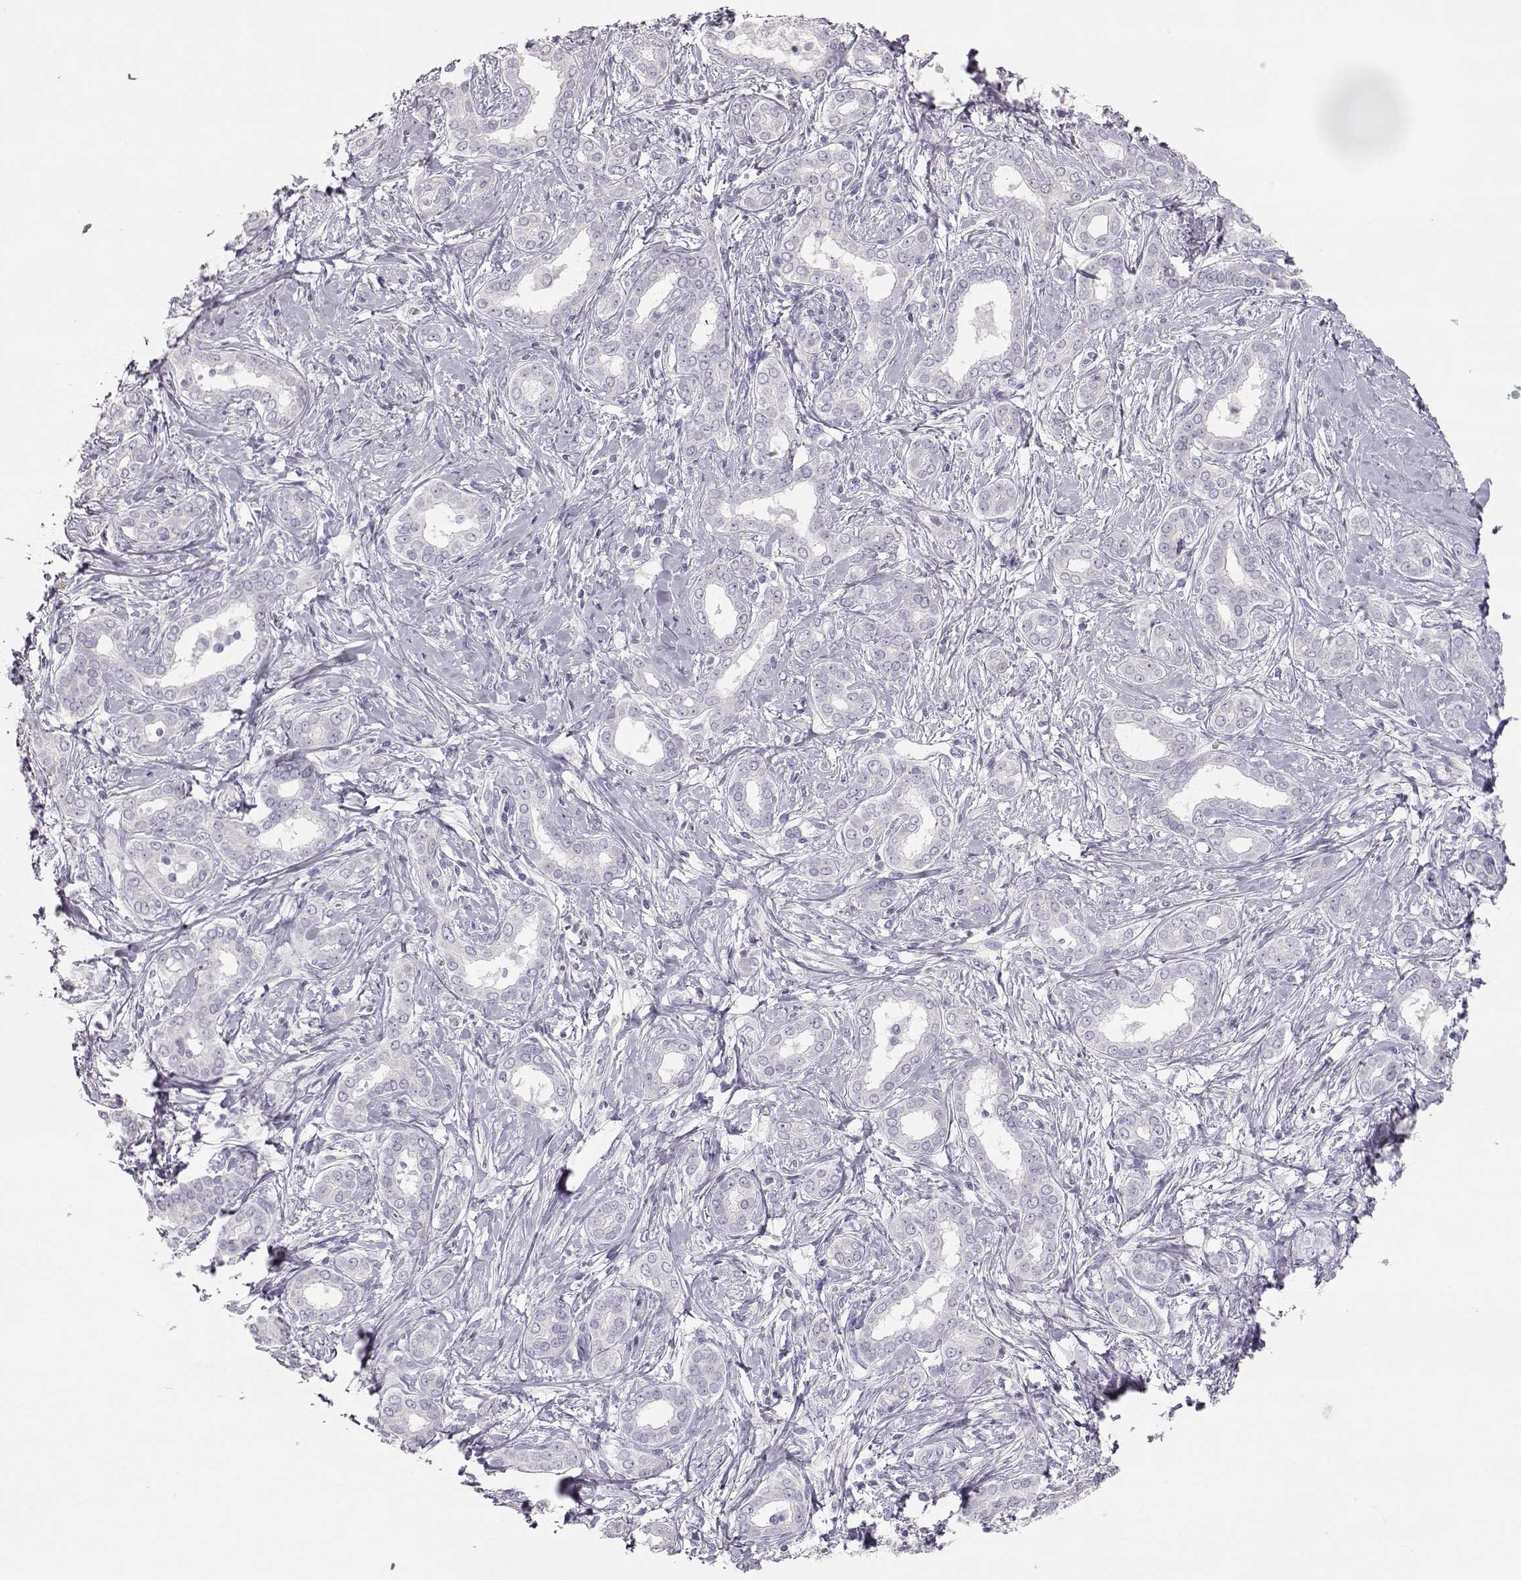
{"staining": {"intensity": "negative", "quantity": "none", "location": "none"}, "tissue": "liver cancer", "cell_type": "Tumor cells", "image_type": "cancer", "snomed": [{"axis": "morphology", "description": "Cholangiocarcinoma"}, {"axis": "topography", "description": "Liver"}], "caption": "Tumor cells are negative for brown protein staining in liver cancer.", "gene": "SLCO6A1", "patient": {"sex": "female", "age": 47}}